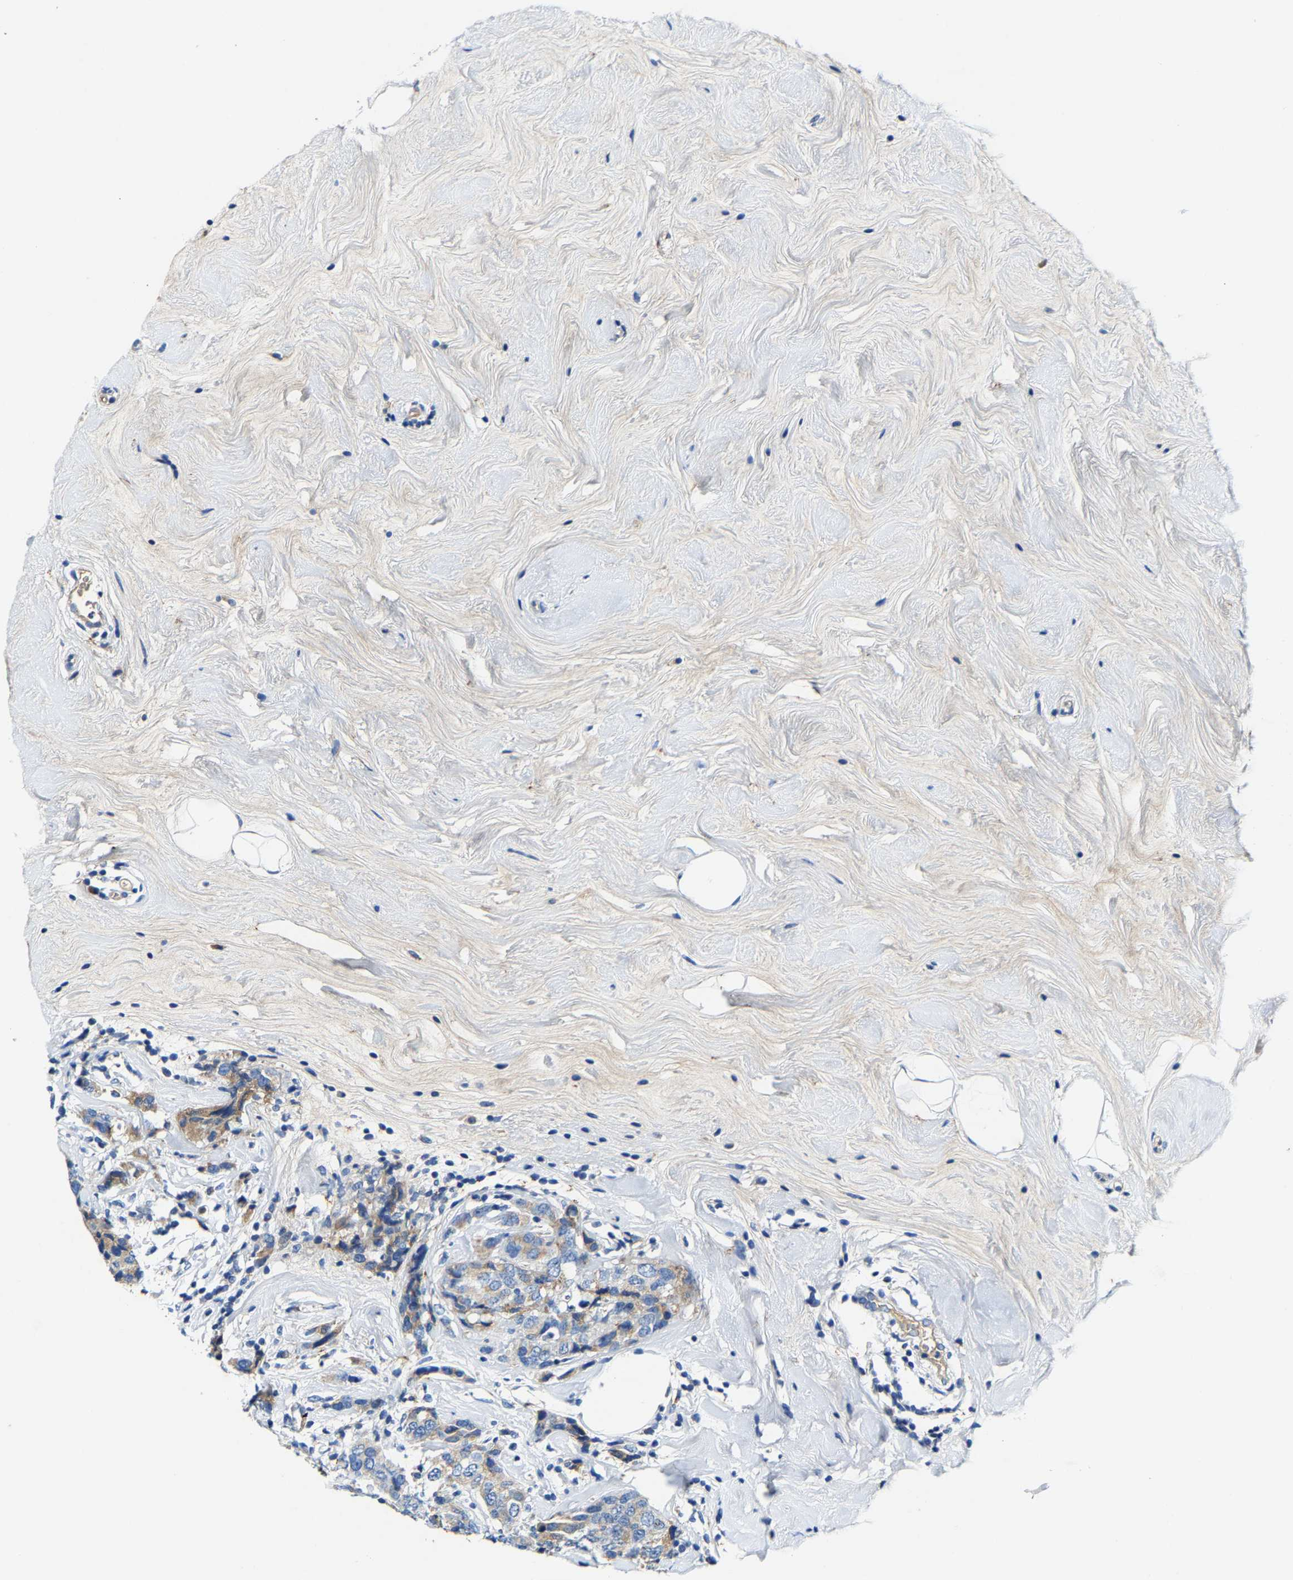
{"staining": {"intensity": "weak", "quantity": "25%-75%", "location": "cytoplasmic/membranous"}, "tissue": "breast cancer", "cell_type": "Tumor cells", "image_type": "cancer", "snomed": [{"axis": "morphology", "description": "Lobular carcinoma"}, {"axis": "topography", "description": "Breast"}], "caption": "IHC (DAB) staining of human breast lobular carcinoma shows weak cytoplasmic/membranous protein staining in approximately 25%-75% of tumor cells. The staining was performed using DAB (3,3'-diaminobenzidine), with brown indicating positive protein expression. Nuclei are stained blue with hematoxylin.", "gene": "SLC25A25", "patient": {"sex": "female", "age": 59}}